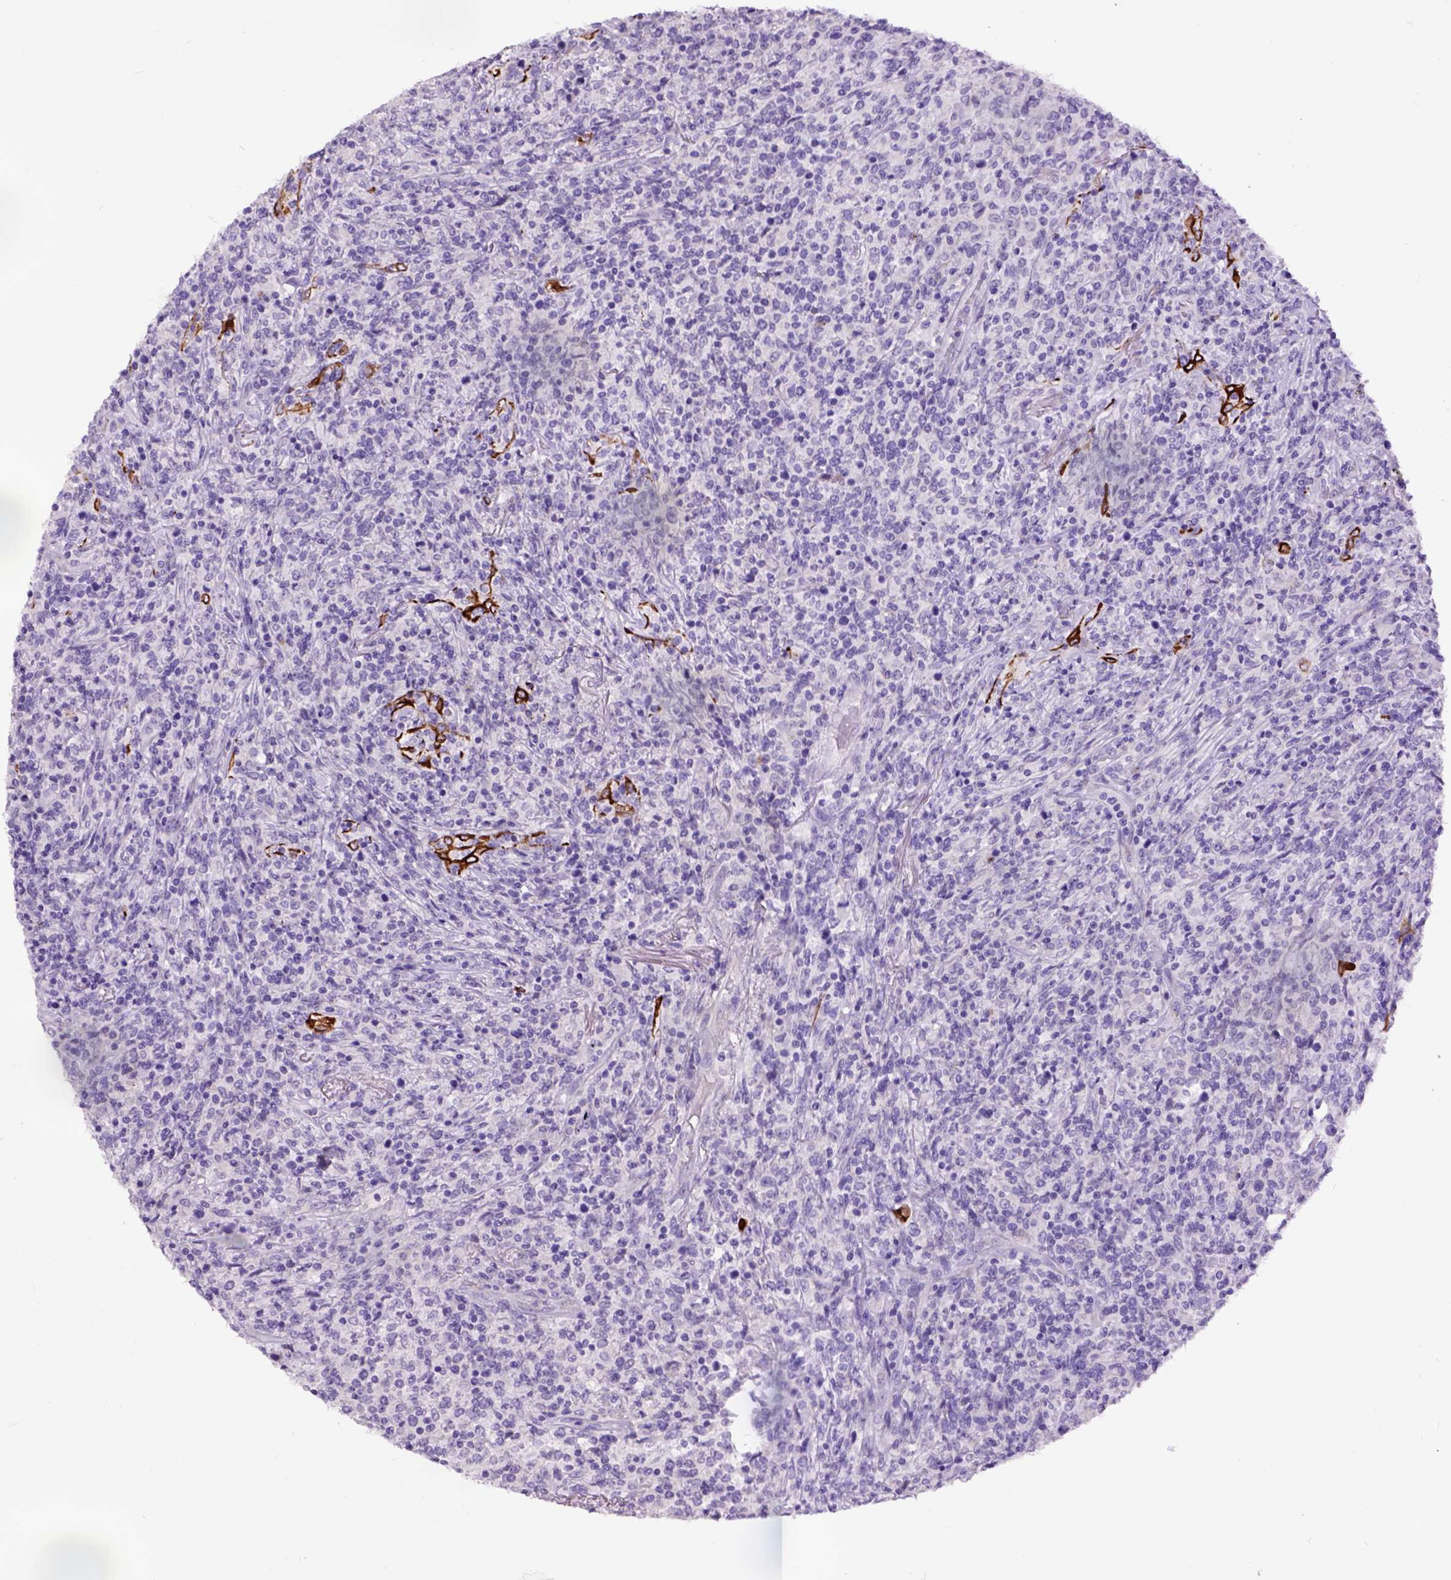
{"staining": {"intensity": "negative", "quantity": "none", "location": "none"}, "tissue": "lymphoma", "cell_type": "Tumor cells", "image_type": "cancer", "snomed": [{"axis": "morphology", "description": "Malignant lymphoma, non-Hodgkin's type, High grade"}, {"axis": "topography", "description": "Lung"}], "caption": "Photomicrograph shows no significant protein positivity in tumor cells of malignant lymphoma, non-Hodgkin's type (high-grade). The staining is performed using DAB (3,3'-diaminobenzidine) brown chromogen with nuclei counter-stained in using hematoxylin.", "gene": "RAB25", "patient": {"sex": "male", "age": 79}}